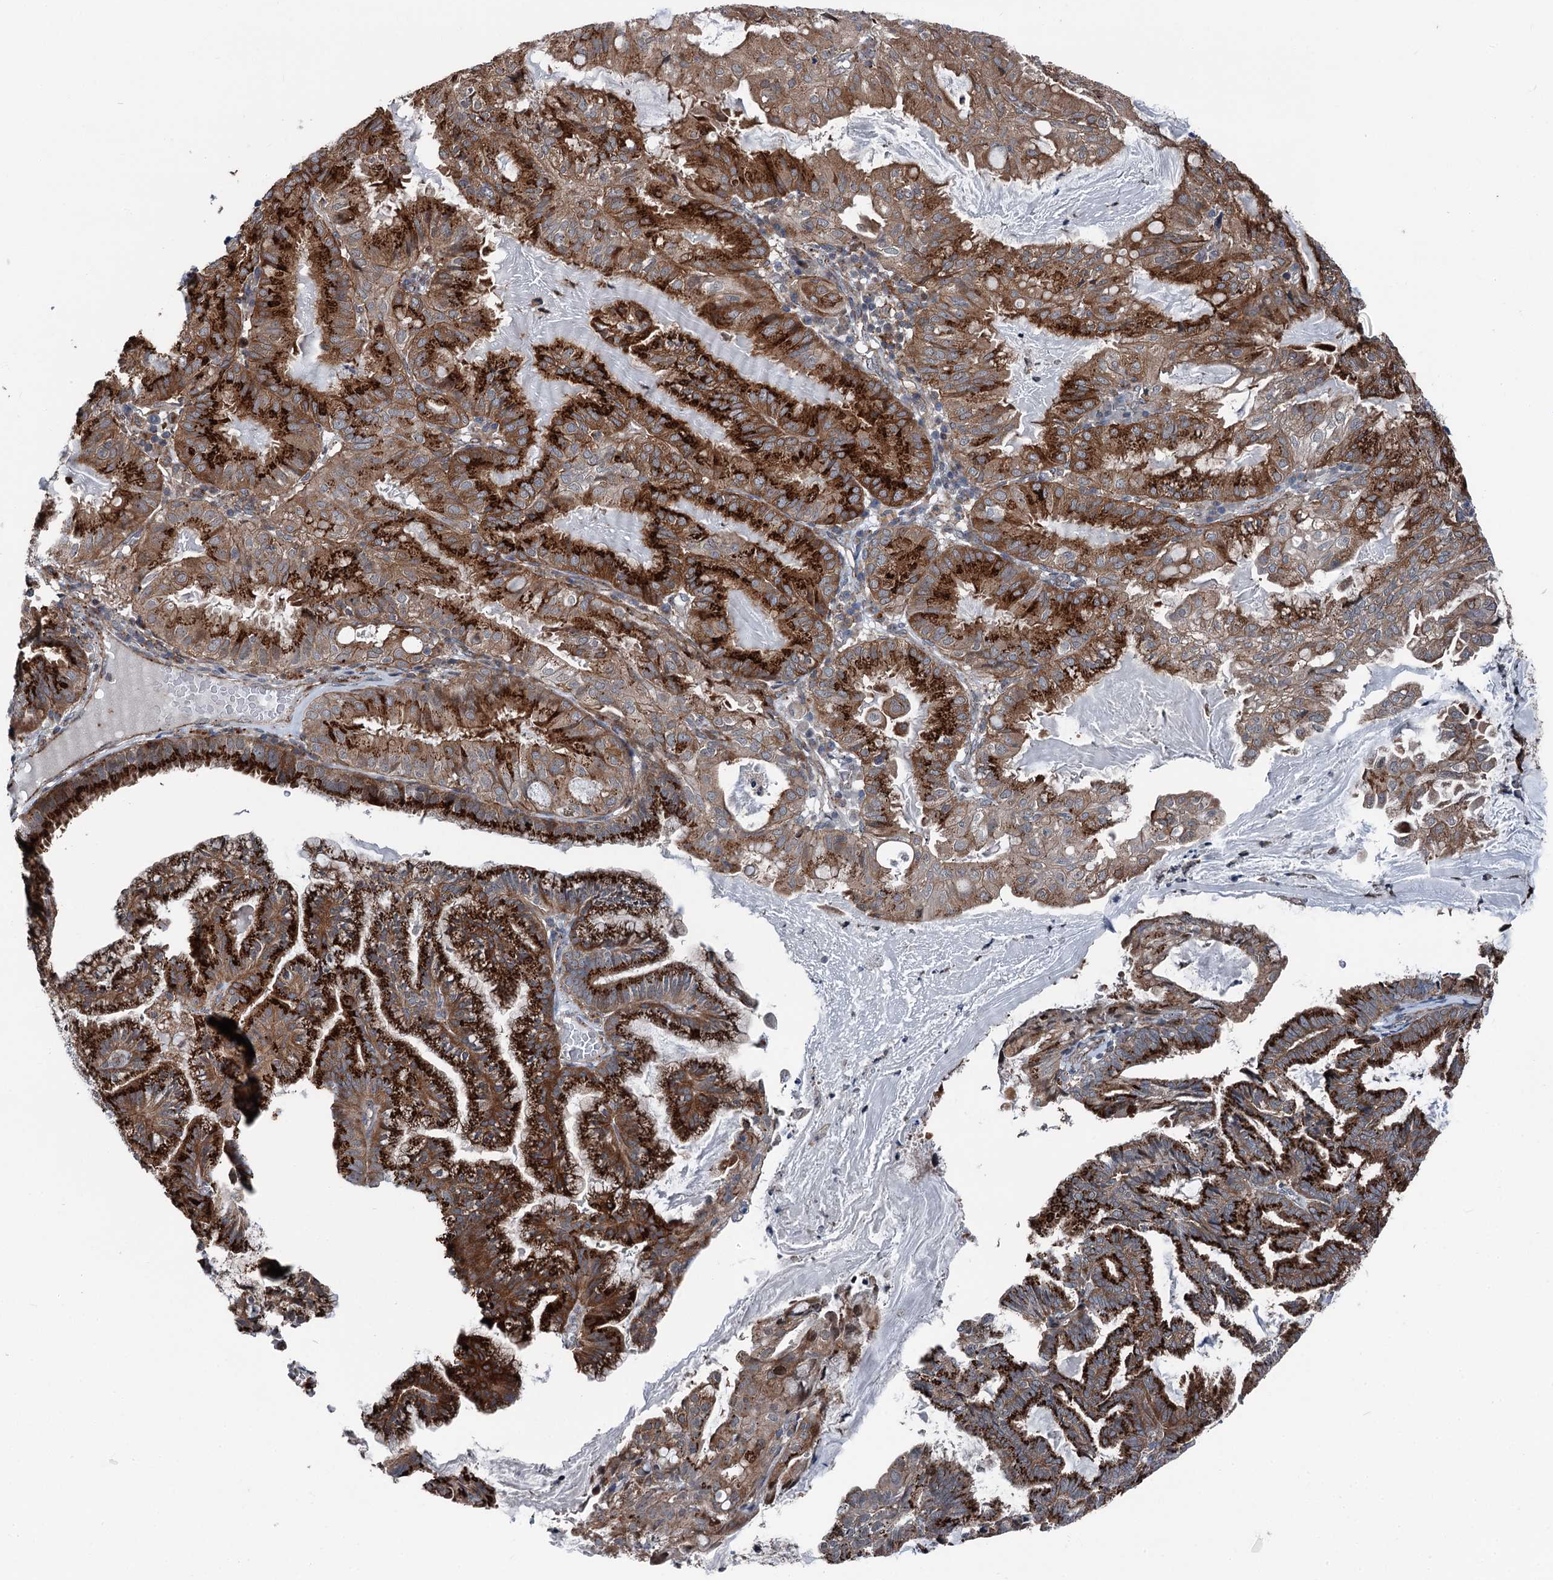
{"staining": {"intensity": "strong", "quantity": ">75%", "location": "cytoplasmic/membranous"}, "tissue": "endometrial cancer", "cell_type": "Tumor cells", "image_type": "cancer", "snomed": [{"axis": "morphology", "description": "Adenocarcinoma, NOS"}, {"axis": "topography", "description": "Endometrium"}], "caption": "A photomicrograph of human adenocarcinoma (endometrial) stained for a protein demonstrates strong cytoplasmic/membranous brown staining in tumor cells. The staining is performed using DAB brown chromogen to label protein expression. The nuclei are counter-stained blue using hematoxylin.", "gene": "POLR1D", "patient": {"sex": "female", "age": 86}}